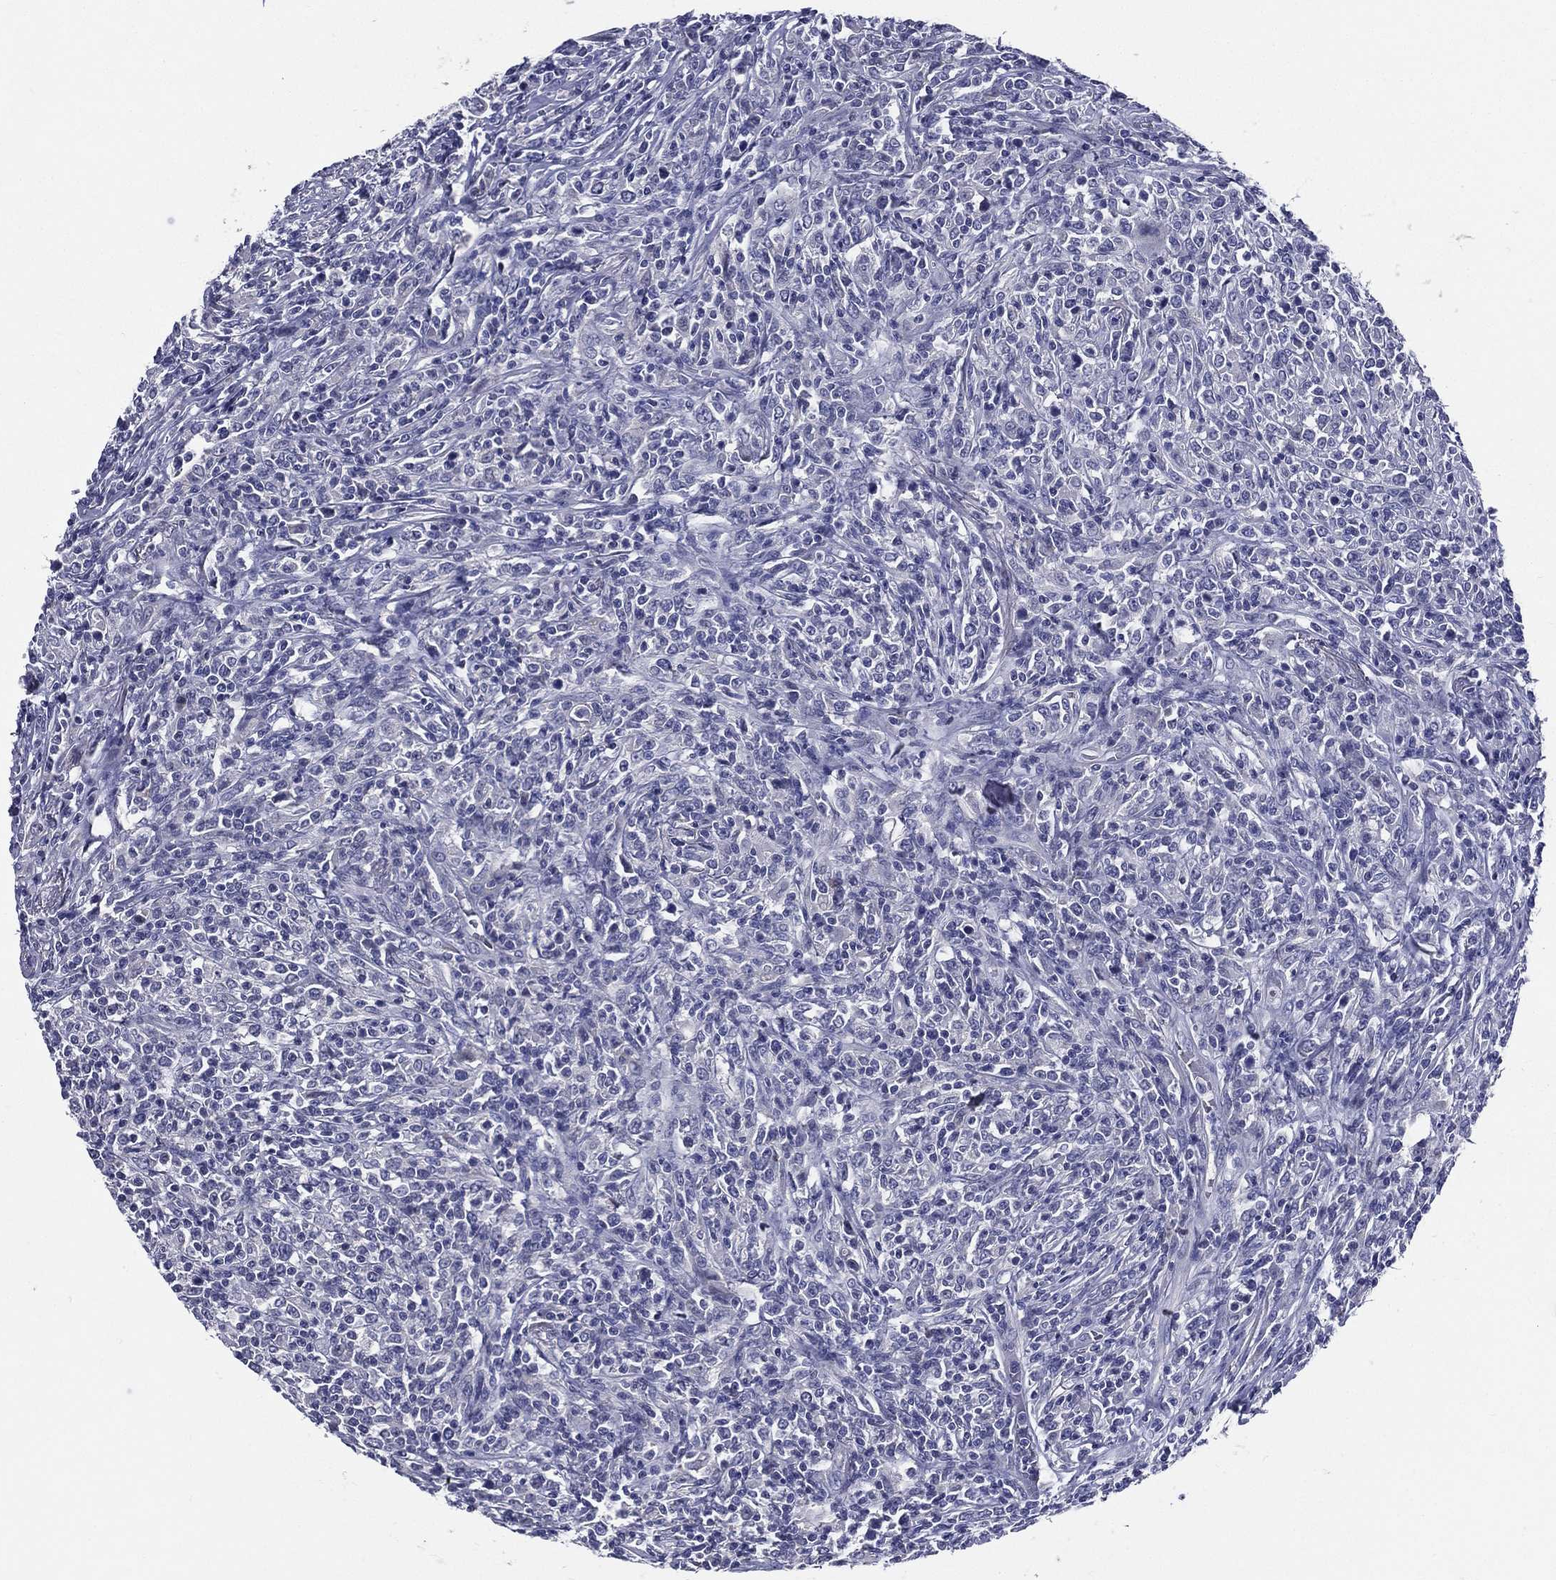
{"staining": {"intensity": "negative", "quantity": "none", "location": "none"}, "tissue": "lymphoma", "cell_type": "Tumor cells", "image_type": "cancer", "snomed": [{"axis": "morphology", "description": "Malignant lymphoma, non-Hodgkin's type, High grade"}, {"axis": "topography", "description": "Lung"}], "caption": "DAB immunohistochemical staining of lymphoma shows no significant expression in tumor cells.", "gene": "TGM1", "patient": {"sex": "male", "age": 79}}